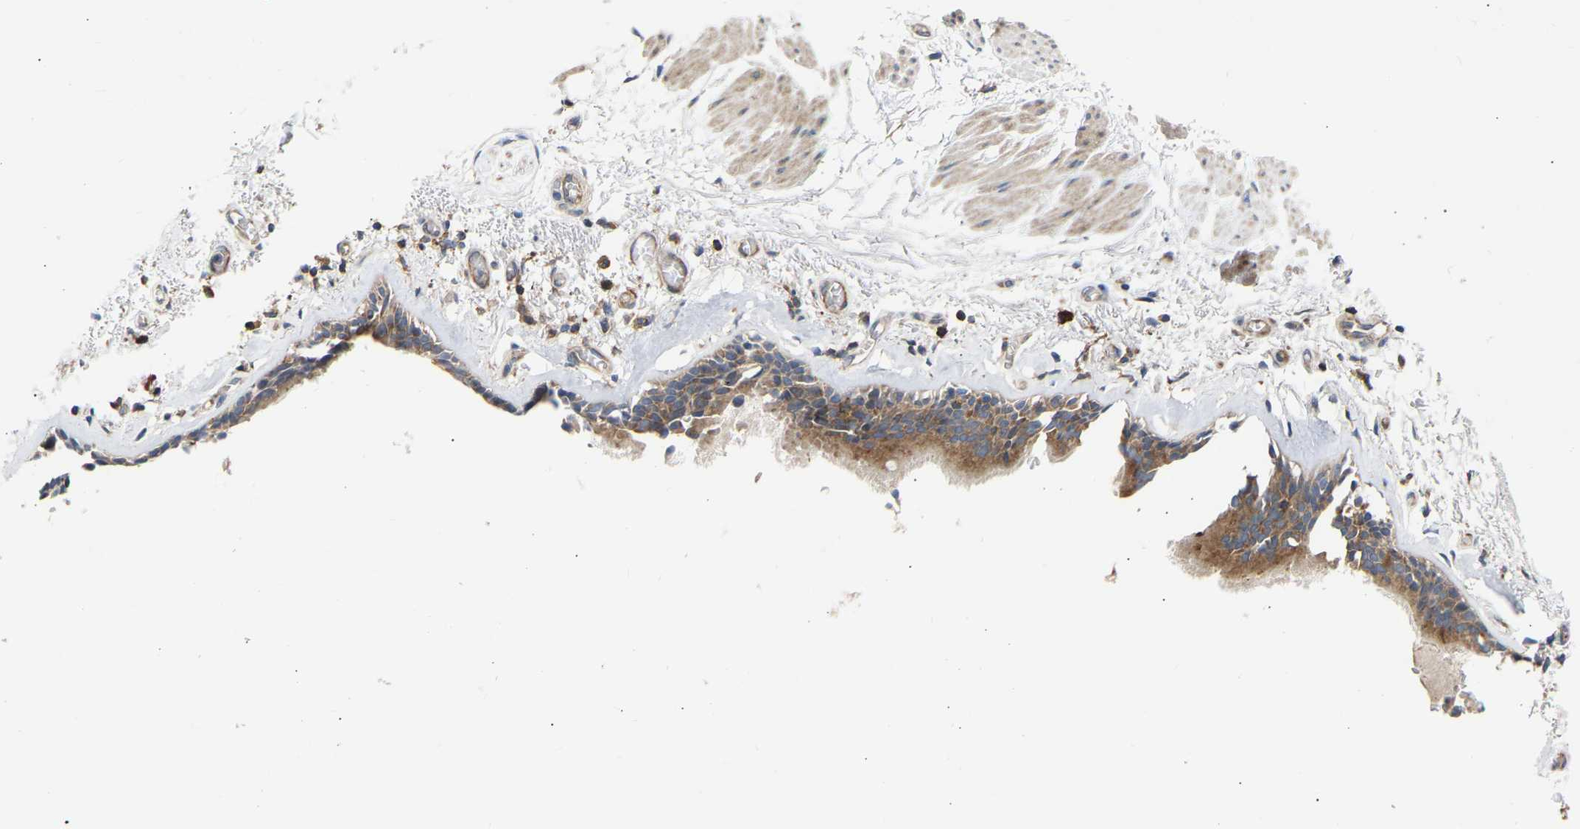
{"staining": {"intensity": "moderate", "quantity": ">75%", "location": "cytoplasmic/membranous"}, "tissue": "bronchus", "cell_type": "Respiratory epithelial cells", "image_type": "normal", "snomed": [{"axis": "morphology", "description": "Normal tissue, NOS"}, {"axis": "topography", "description": "Cartilage tissue"}], "caption": "Moderate cytoplasmic/membranous protein staining is appreciated in approximately >75% of respiratory epithelial cells in bronchus. The protein of interest is shown in brown color, while the nuclei are stained blue.", "gene": "GCN1", "patient": {"sex": "female", "age": 63}}